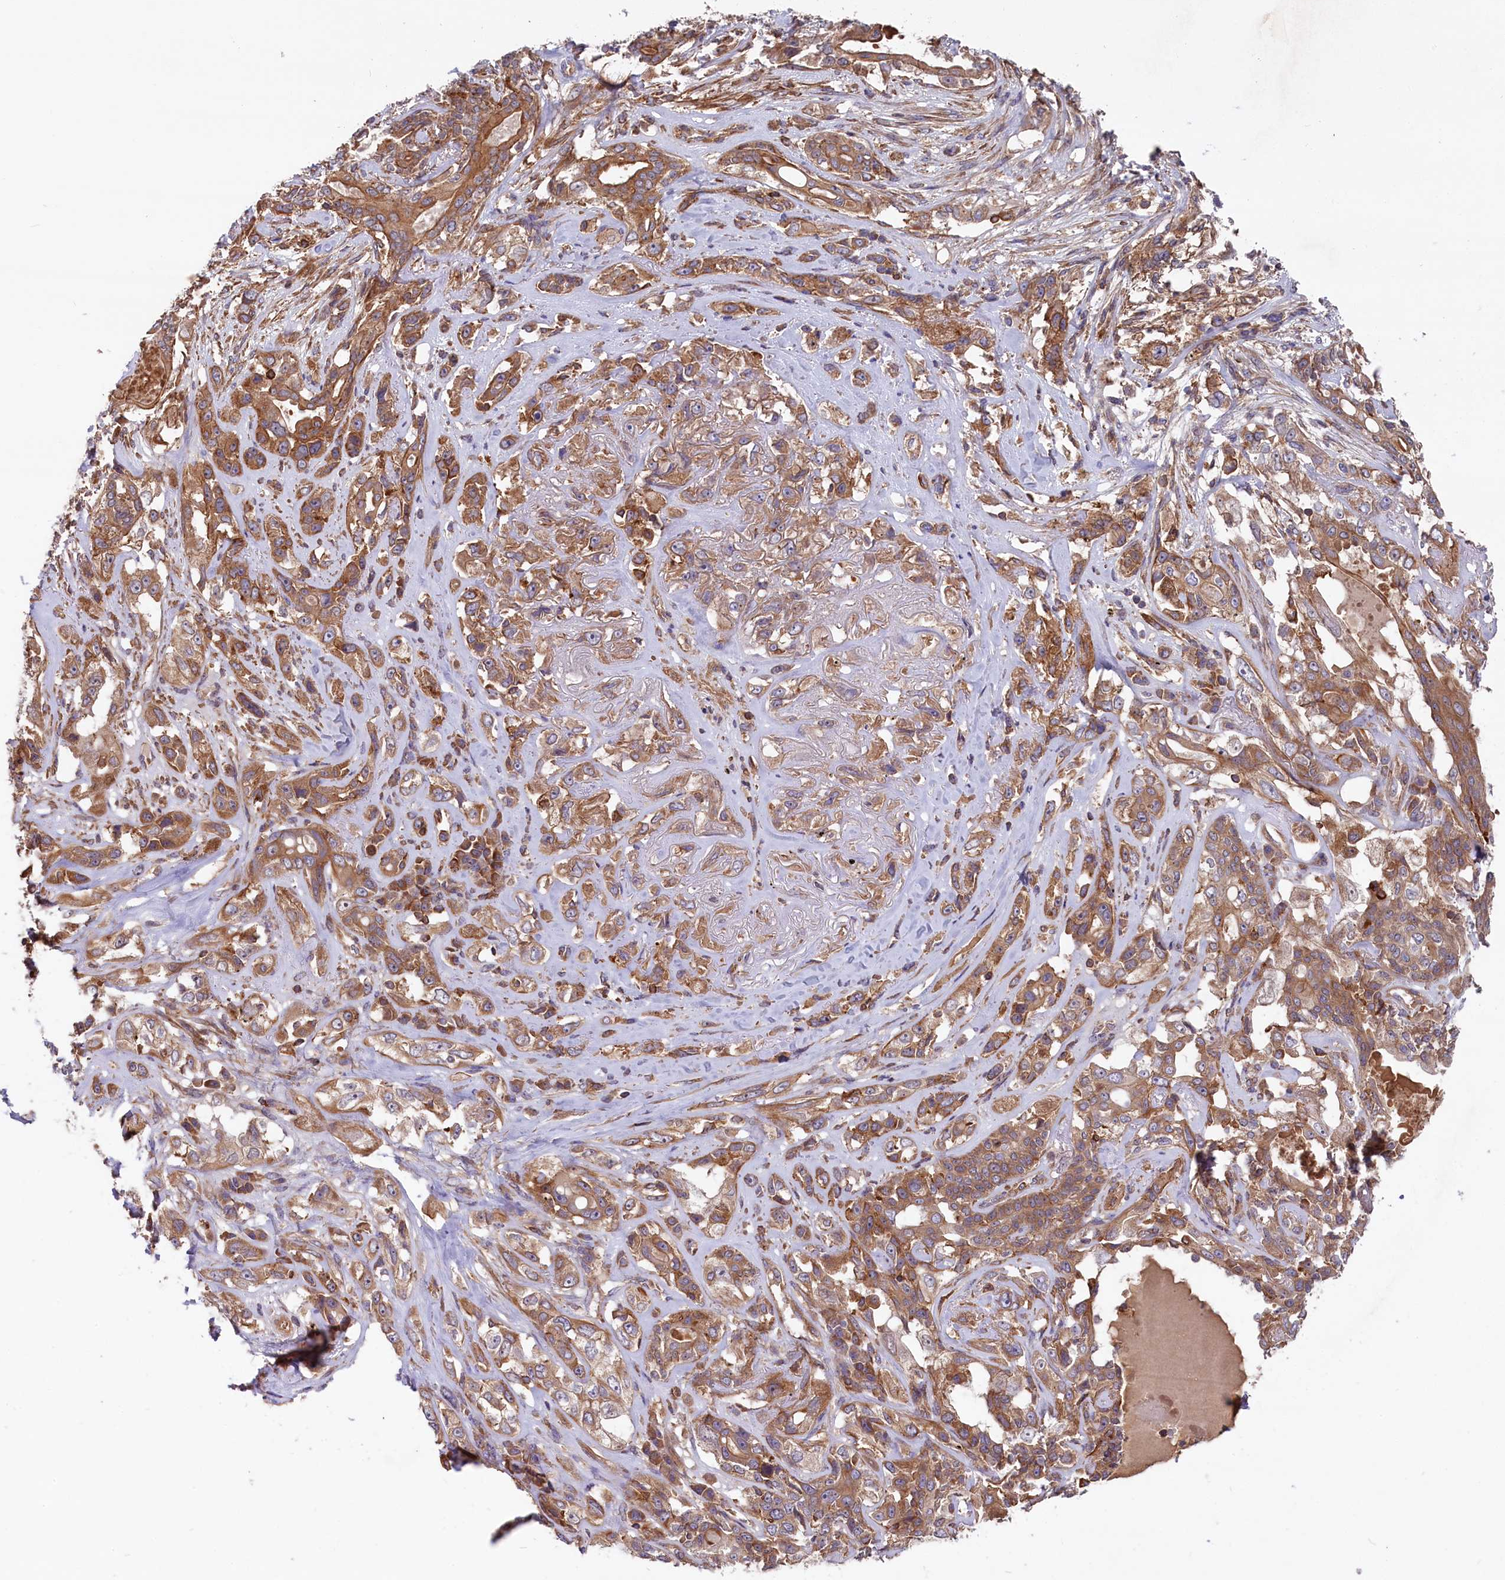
{"staining": {"intensity": "moderate", "quantity": ">75%", "location": "cytoplasmic/membranous"}, "tissue": "lung cancer", "cell_type": "Tumor cells", "image_type": "cancer", "snomed": [{"axis": "morphology", "description": "Squamous cell carcinoma, NOS"}, {"axis": "topography", "description": "Lung"}], "caption": "IHC staining of squamous cell carcinoma (lung), which shows medium levels of moderate cytoplasmic/membranous positivity in approximately >75% of tumor cells indicating moderate cytoplasmic/membranous protein positivity. The staining was performed using DAB (brown) for protein detection and nuclei were counterstained in hematoxylin (blue).", "gene": "MYO9B", "patient": {"sex": "female", "age": 70}}